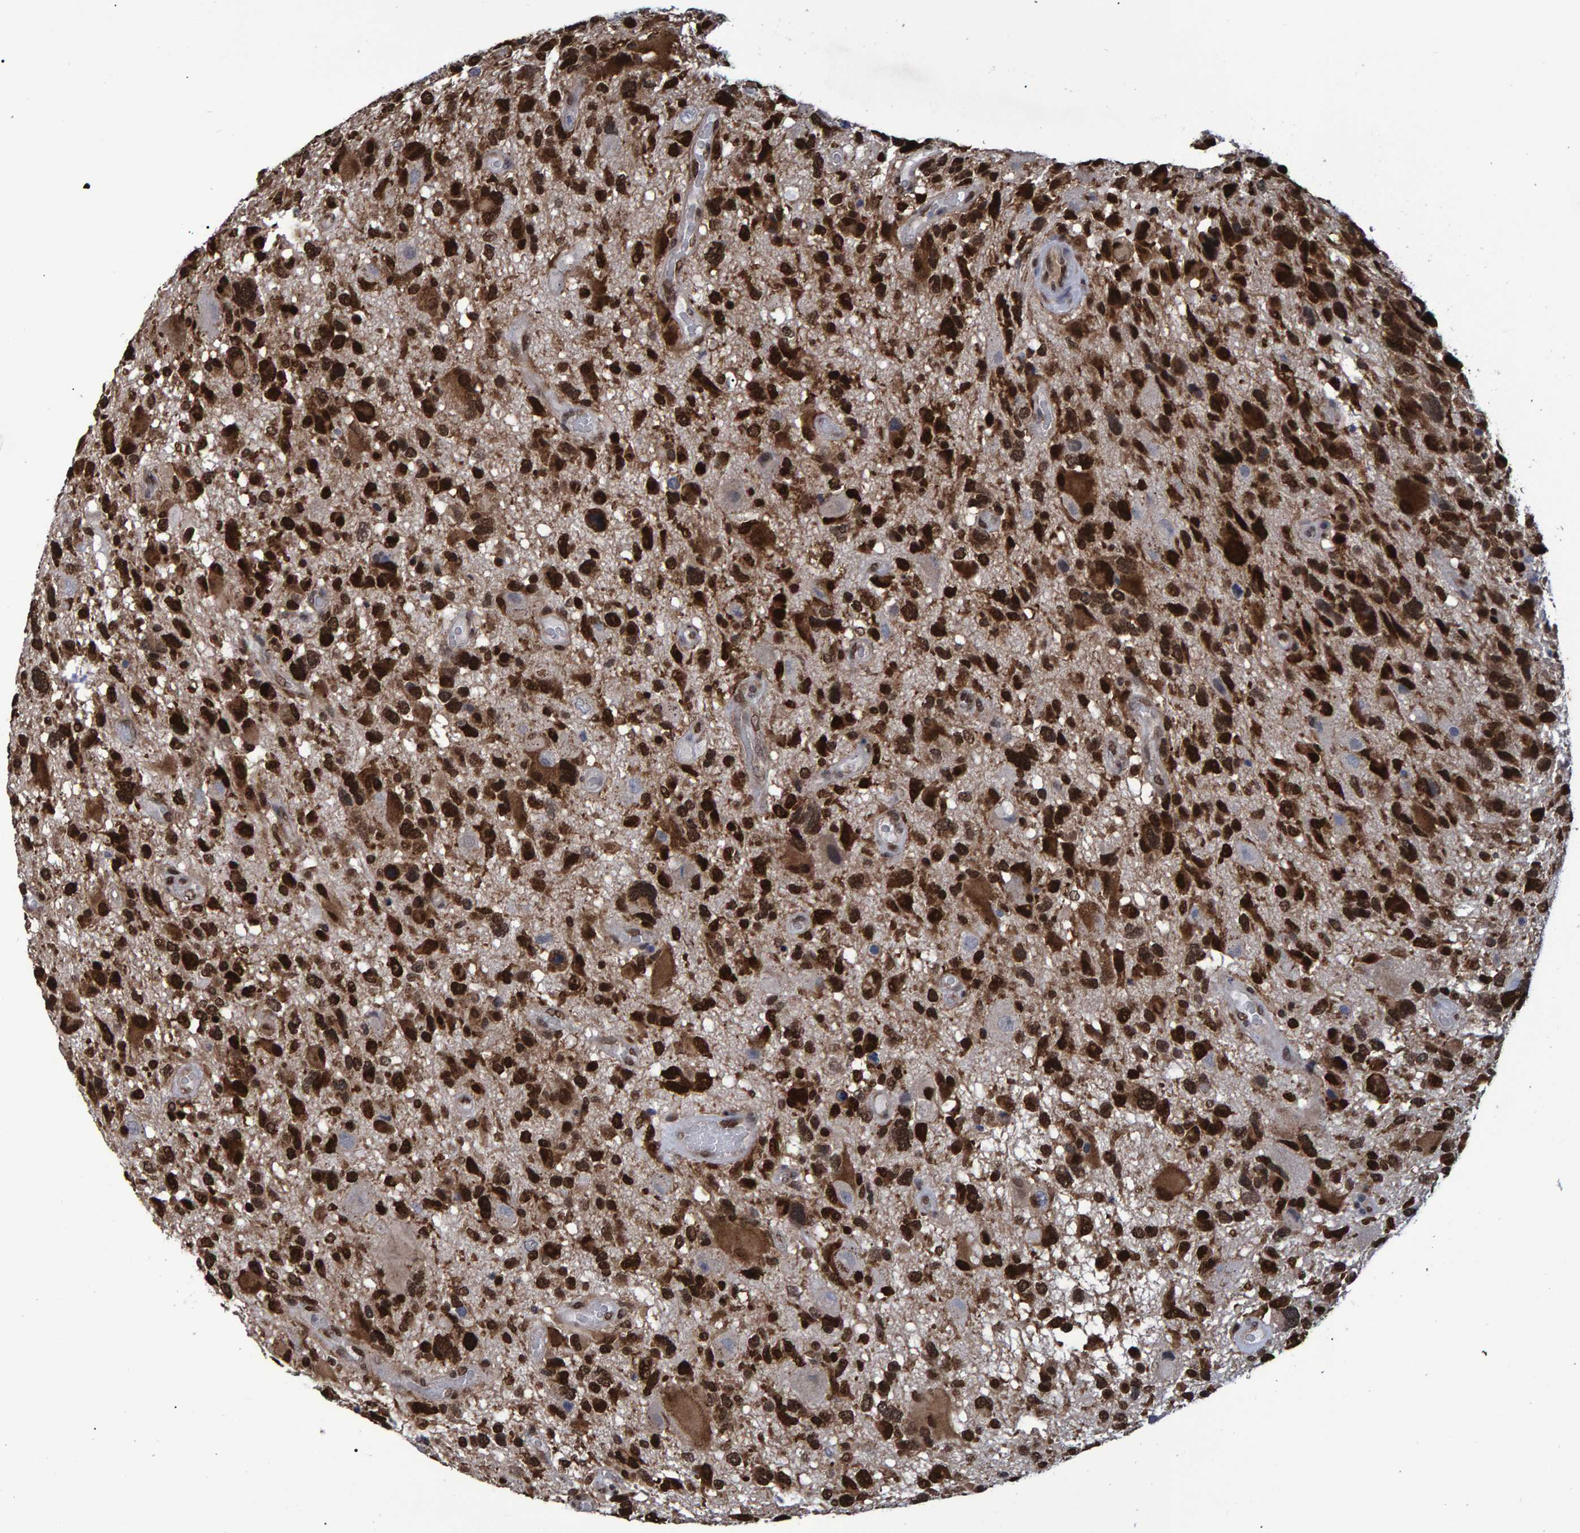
{"staining": {"intensity": "strong", "quantity": ">75%", "location": "cytoplasmic/membranous,nuclear"}, "tissue": "glioma", "cell_type": "Tumor cells", "image_type": "cancer", "snomed": [{"axis": "morphology", "description": "Glioma, malignant, High grade"}, {"axis": "topography", "description": "Brain"}], "caption": "Strong cytoplasmic/membranous and nuclear staining is identified in approximately >75% of tumor cells in malignant glioma (high-grade).", "gene": "QKI", "patient": {"sex": "male", "age": 33}}